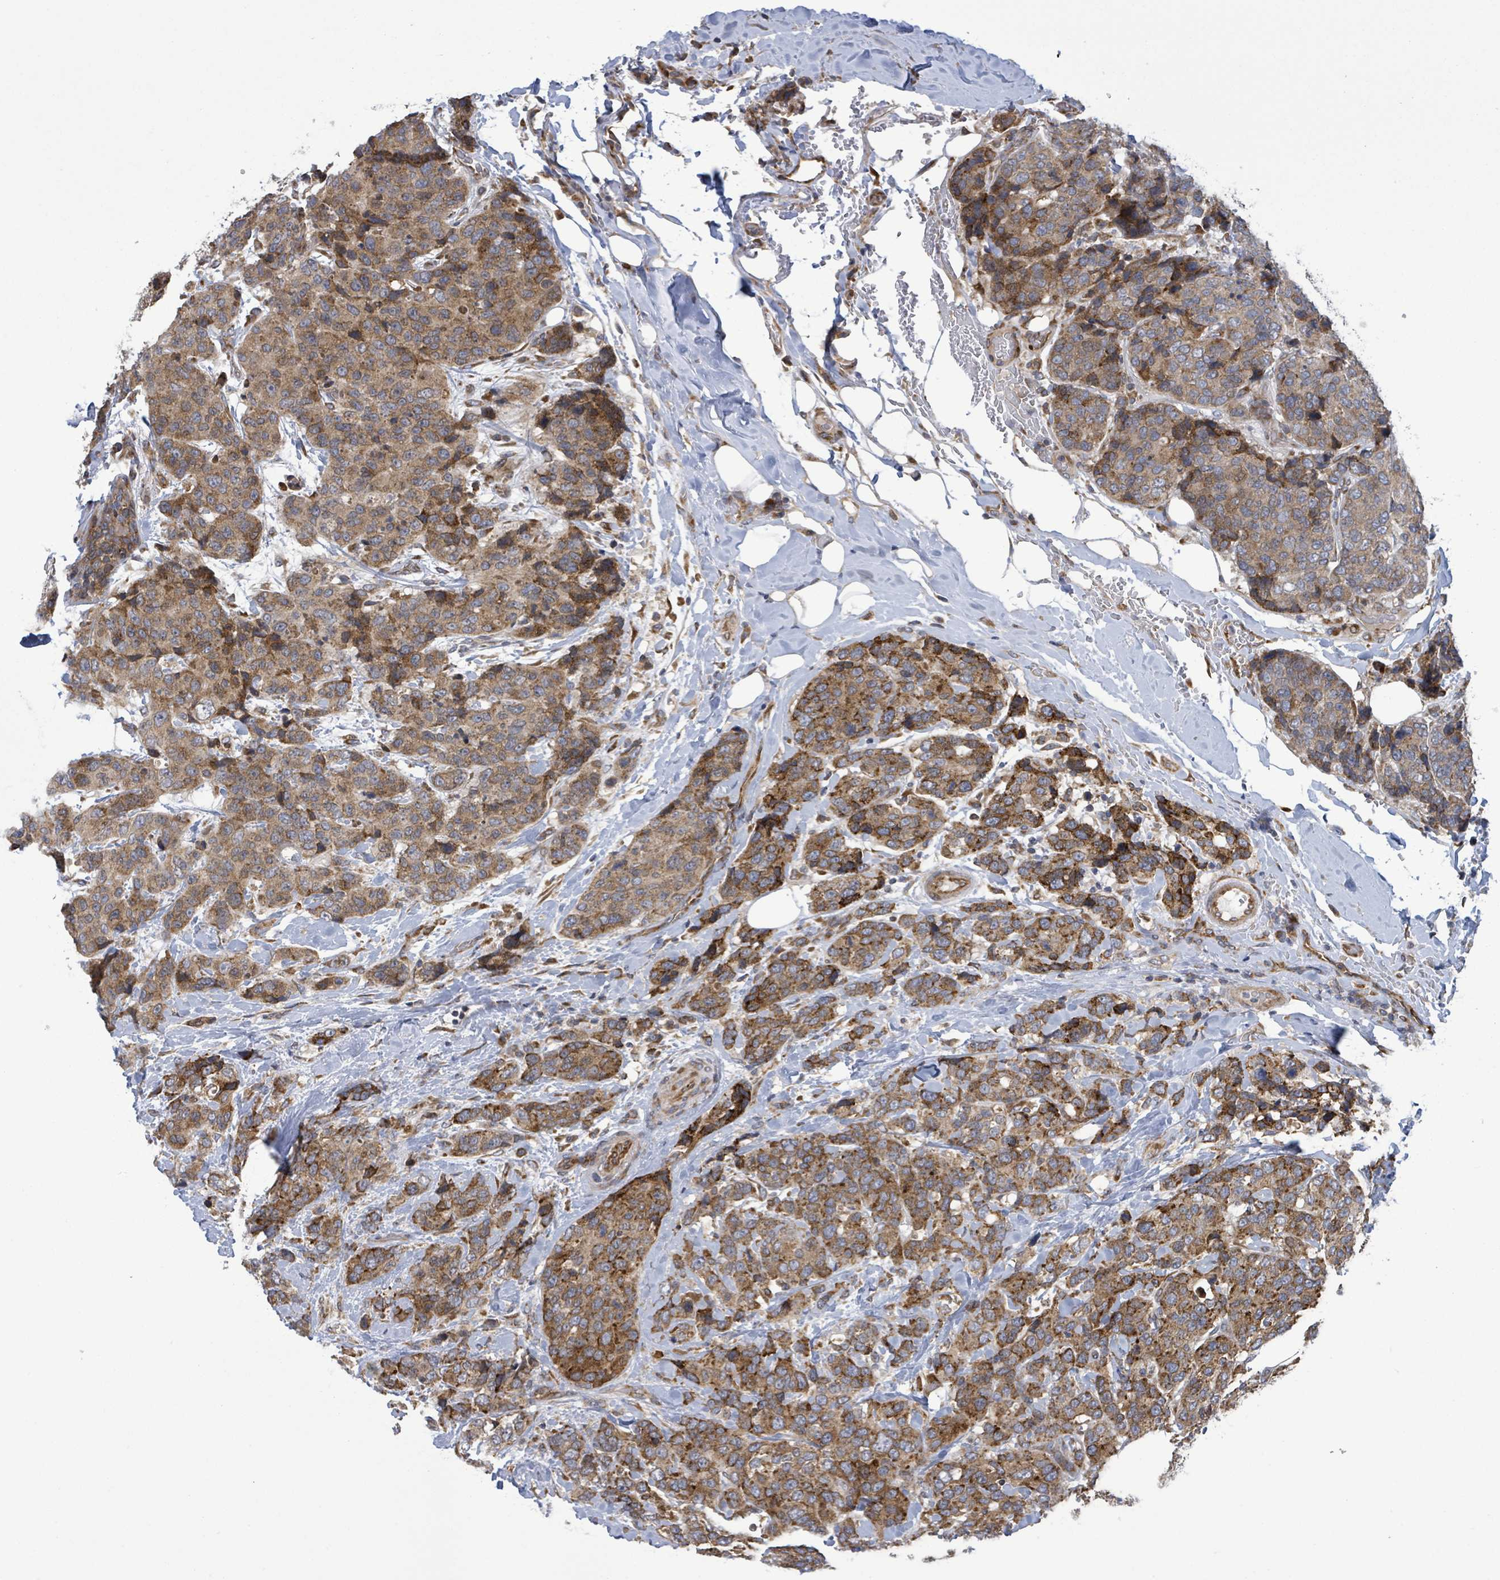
{"staining": {"intensity": "moderate", "quantity": ">75%", "location": "cytoplasmic/membranous"}, "tissue": "breast cancer", "cell_type": "Tumor cells", "image_type": "cancer", "snomed": [{"axis": "morphology", "description": "Lobular carcinoma"}, {"axis": "topography", "description": "Breast"}], "caption": "Protein expression analysis of breast cancer (lobular carcinoma) reveals moderate cytoplasmic/membranous expression in approximately >75% of tumor cells.", "gene": "NOMO1", "patient": {"sex": "female", "age": 59}}